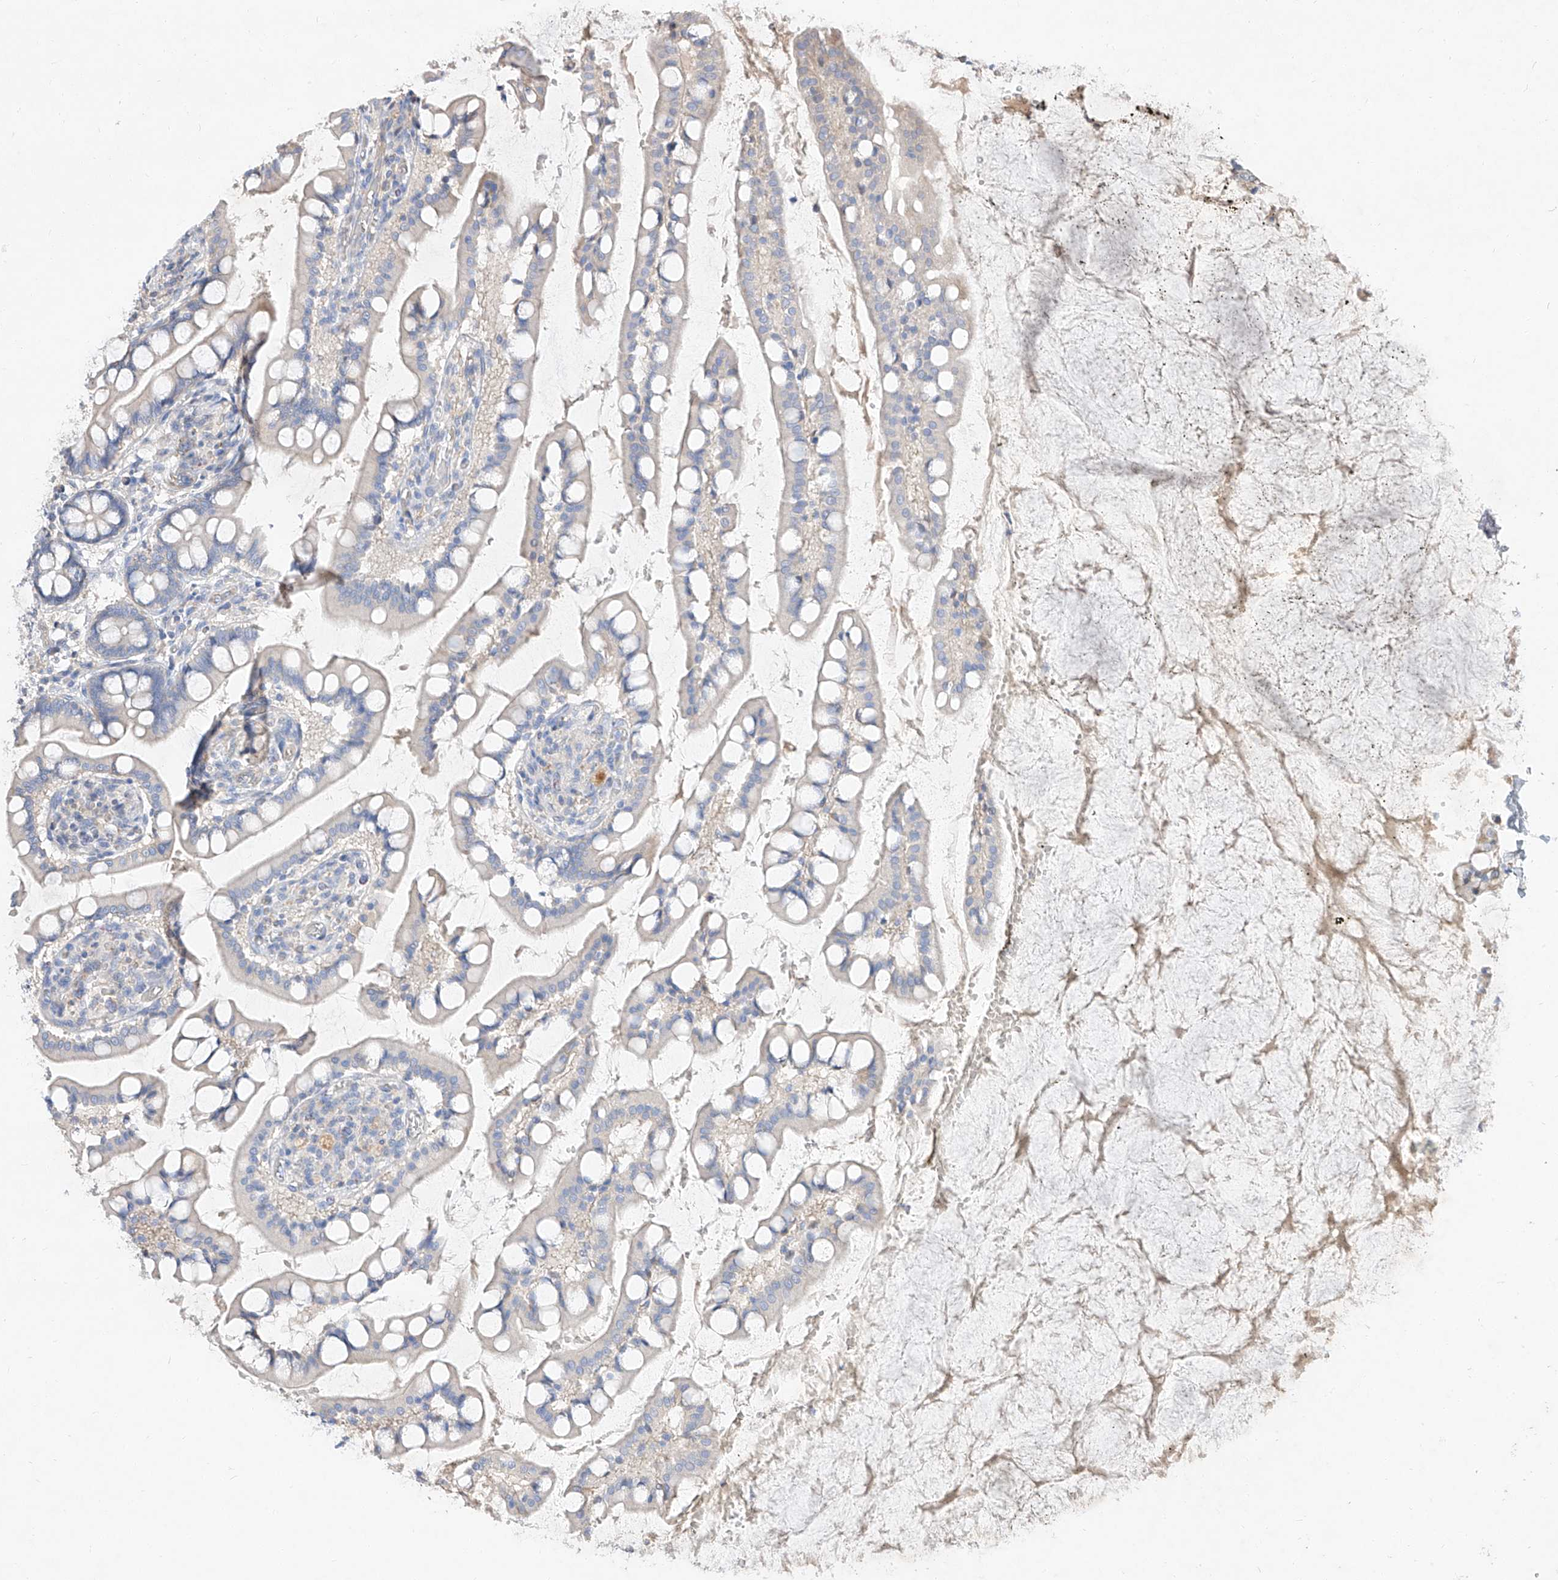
{"staining": {"intensity": "negative", "quantity": "none", "location": "none"}, "tissue": "small intestine", "cell_type": "Glandular cells", "image_type": "normal", "snomed": [{"axis": "morphology", "description": "Normal tissue, NOS"}, {"axis": "topography", "description": "Small intestine"}], "caption": "IHC photomicrograph of unremarkable small intestine stained for a protein (brown), which shows no expression in glandular cells. (Immunohistochemistry (ihc), brightfield microscopy, high magnification).", "gene": "DIRAS3", "patient": {"sex": "male", "age": 52}}